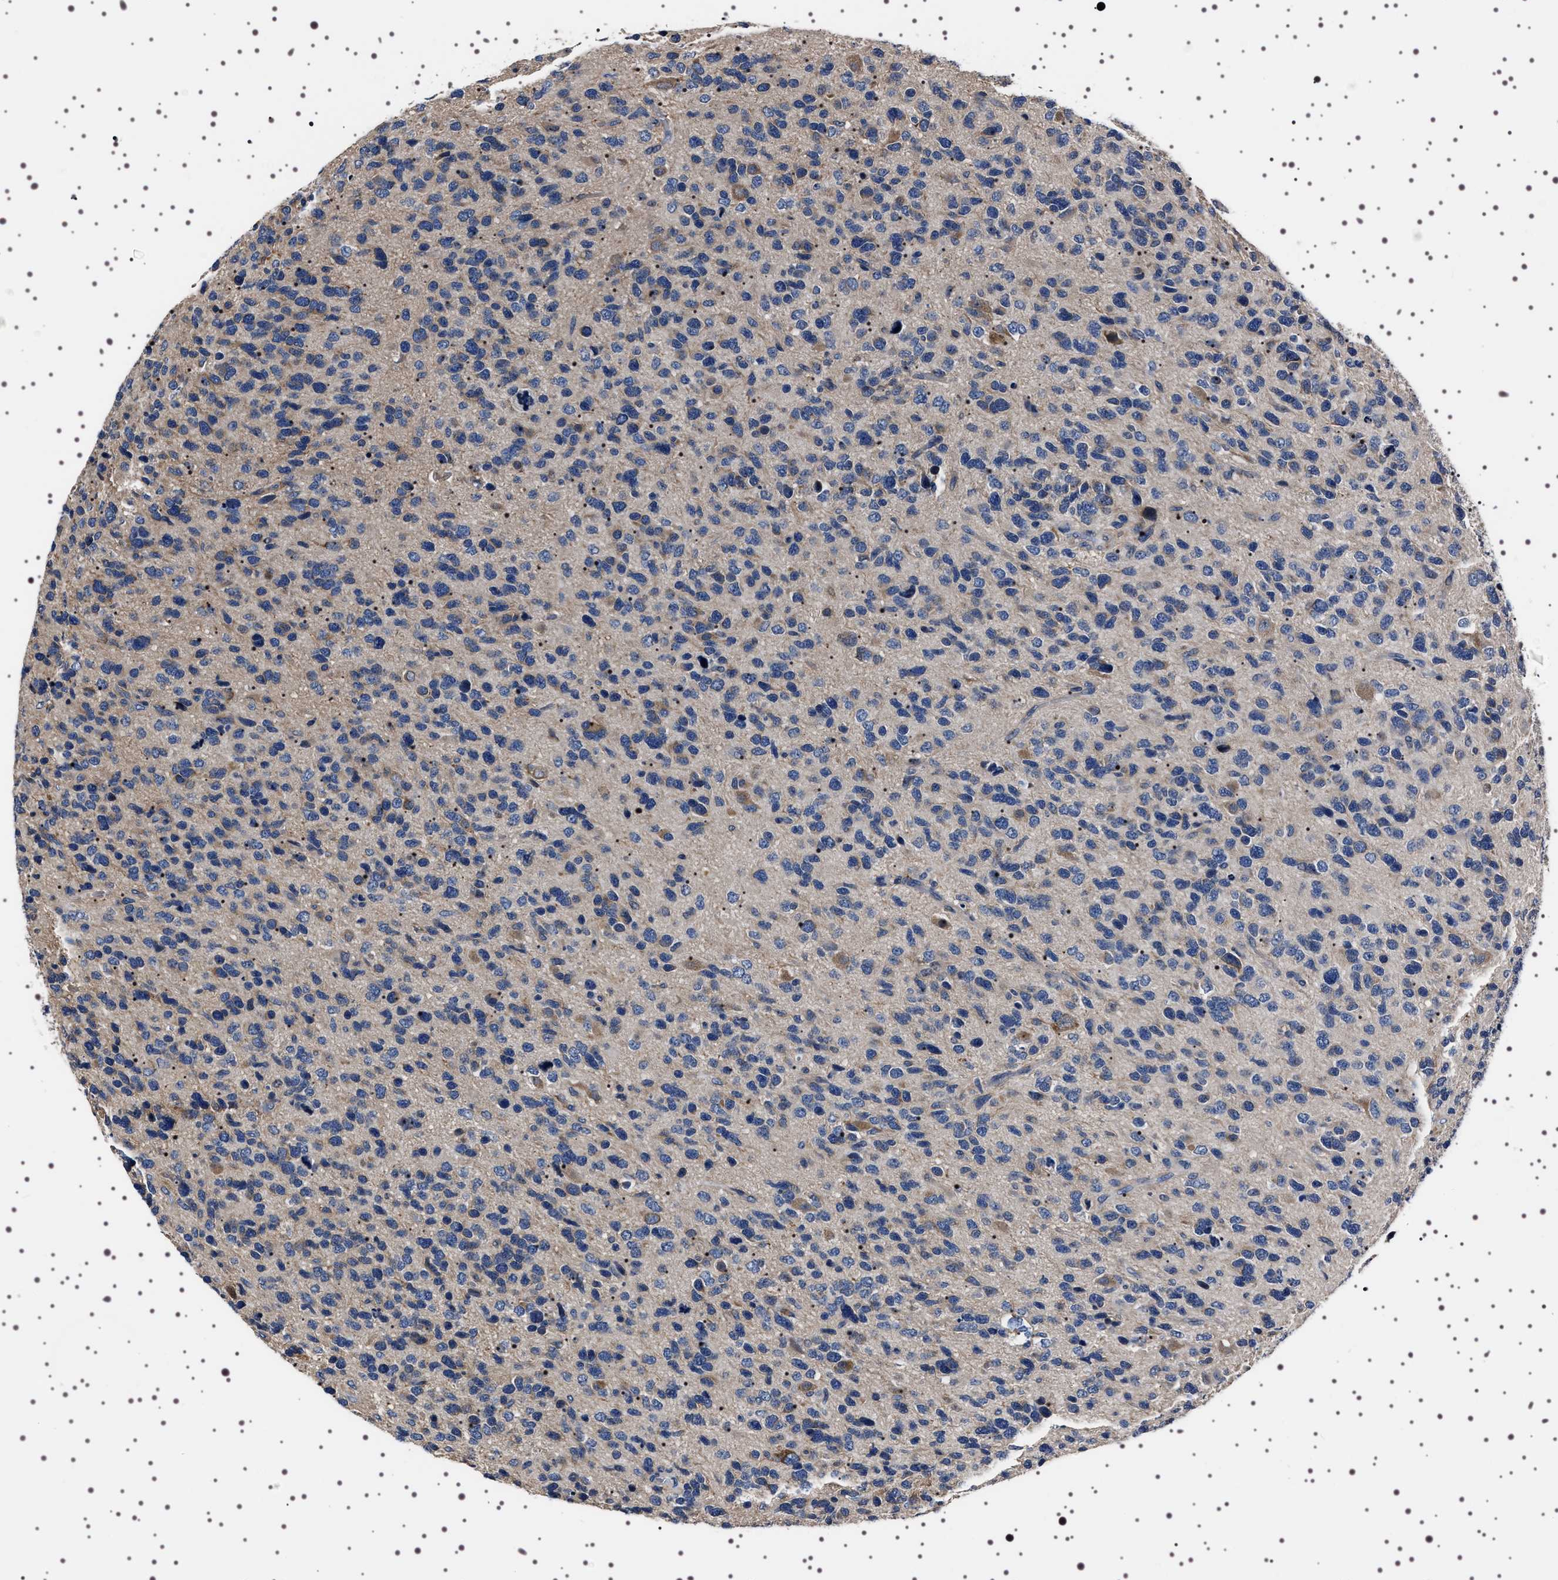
{"staining": {"intensity": "moderate", "quantity": "<25%", "location": "cytoplasmic/membranous"}, "tissue": "glioma", "cell_type": "Tumor cells", "image_type": "cancer", "snomed": [{"axis": "morphology", "description": "Glioma, malignant, High grade"}, {"axis": "topography", "description": "Brain"}], "caption": "Immunohistochemical staining of high-grade glioma (malignant) demonstrates low levels of moderate cytoplasmic/membranous expression in about <25% of tumor cells.", "gene": "TARBP1", "patient": {"sex": "female", "age": 58}}